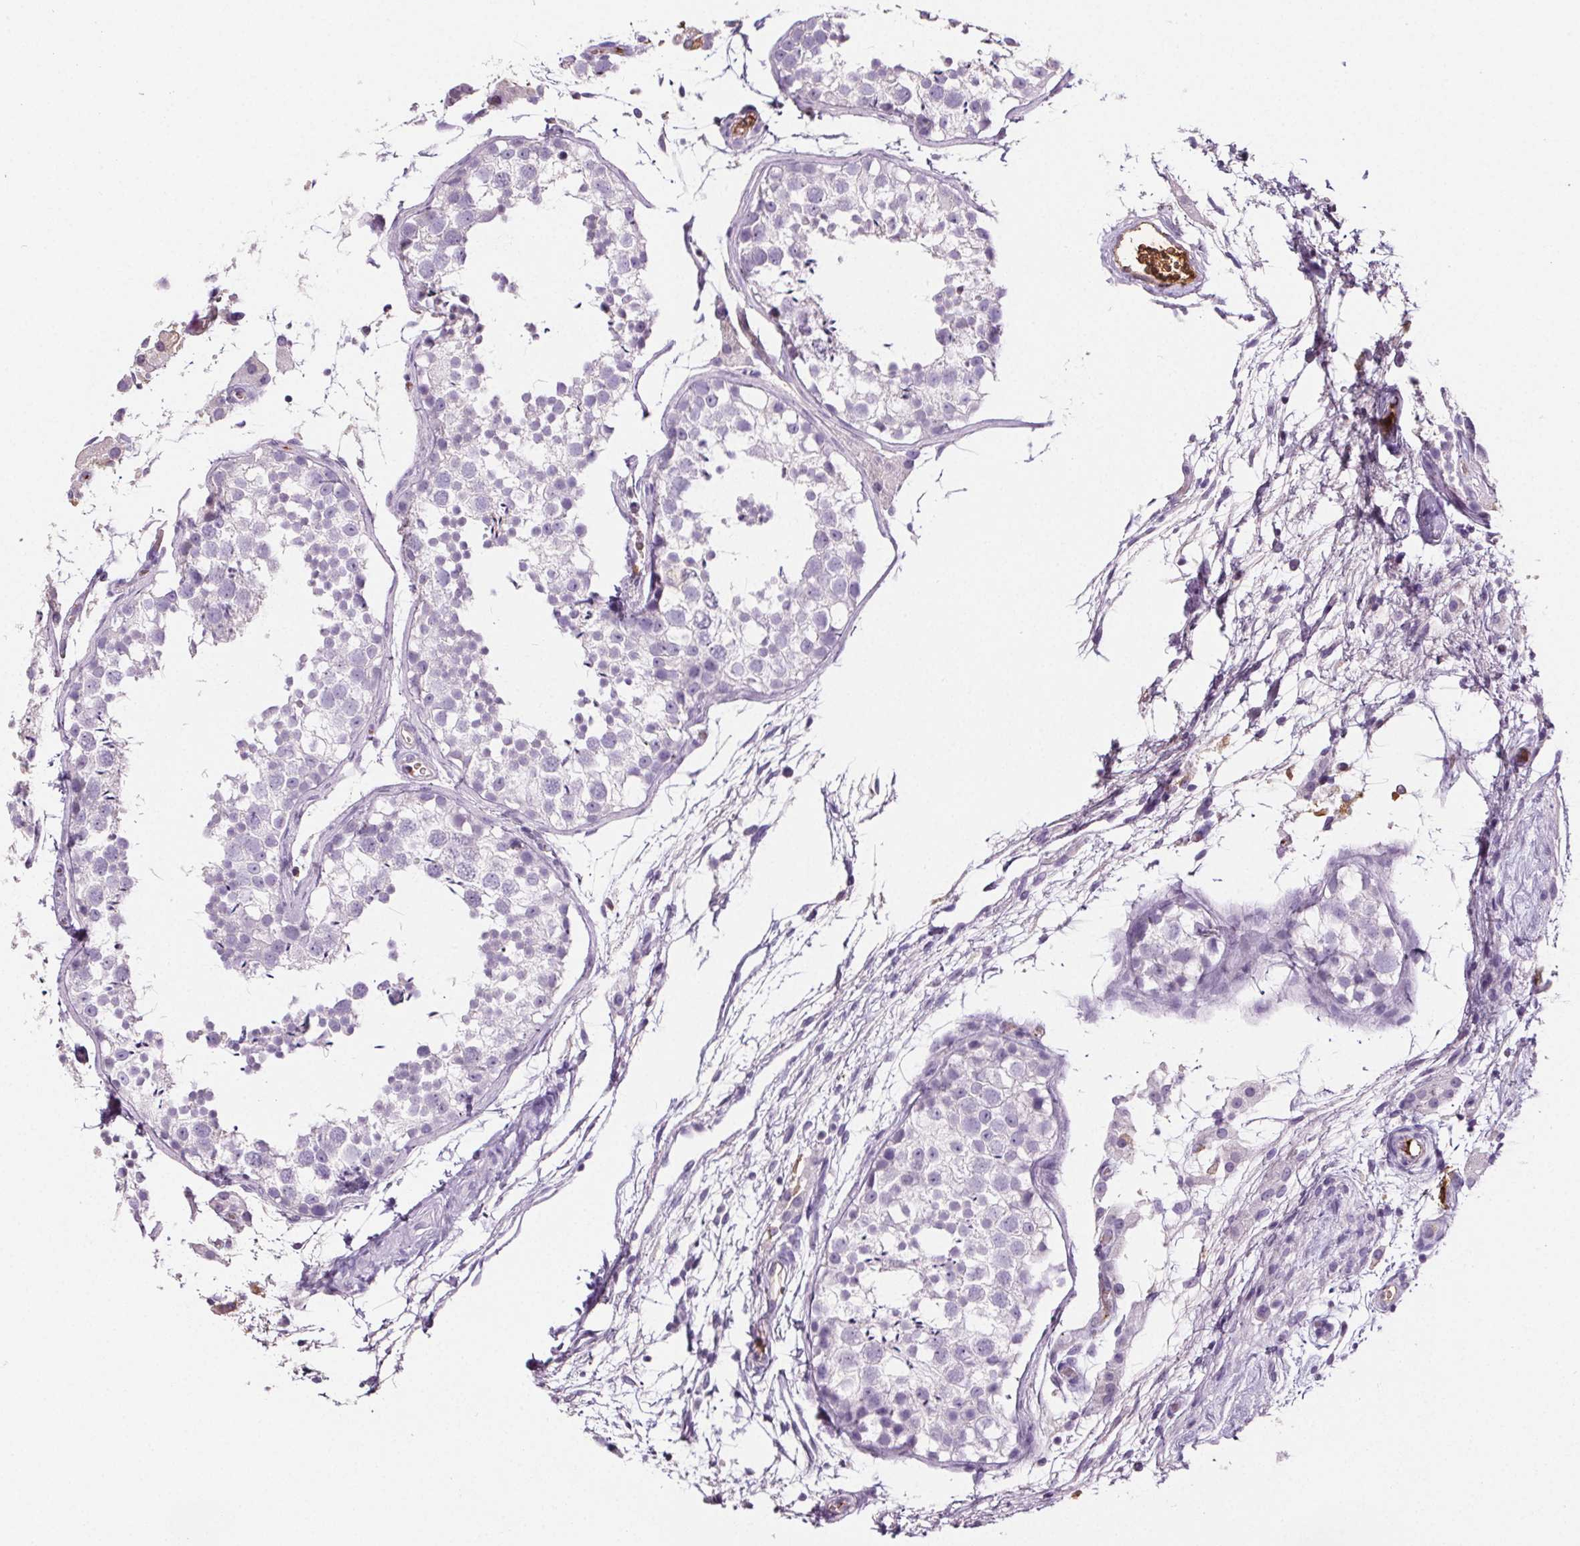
{"staining": {"intensity": "negative", "quantity": "none", "location": "none"}, "tissue": "testis", "cell_type": "Cells in seminiferous ducts", "image_type": "normal", "snomed": [{"axis": "morphology", "description": "Normal tissue, NOS"}, {"axis": "morphology", "description": "Seminoma, NOS"}, {"axis": "topography", "description": "Testis"}], "caption": "Immunohistochemistry (IHC) of normal human testis reveals no positivity in cells in seminiferous ducts.", "gene": "CD5L", "patient": {"sex": "male", "age": 29}}